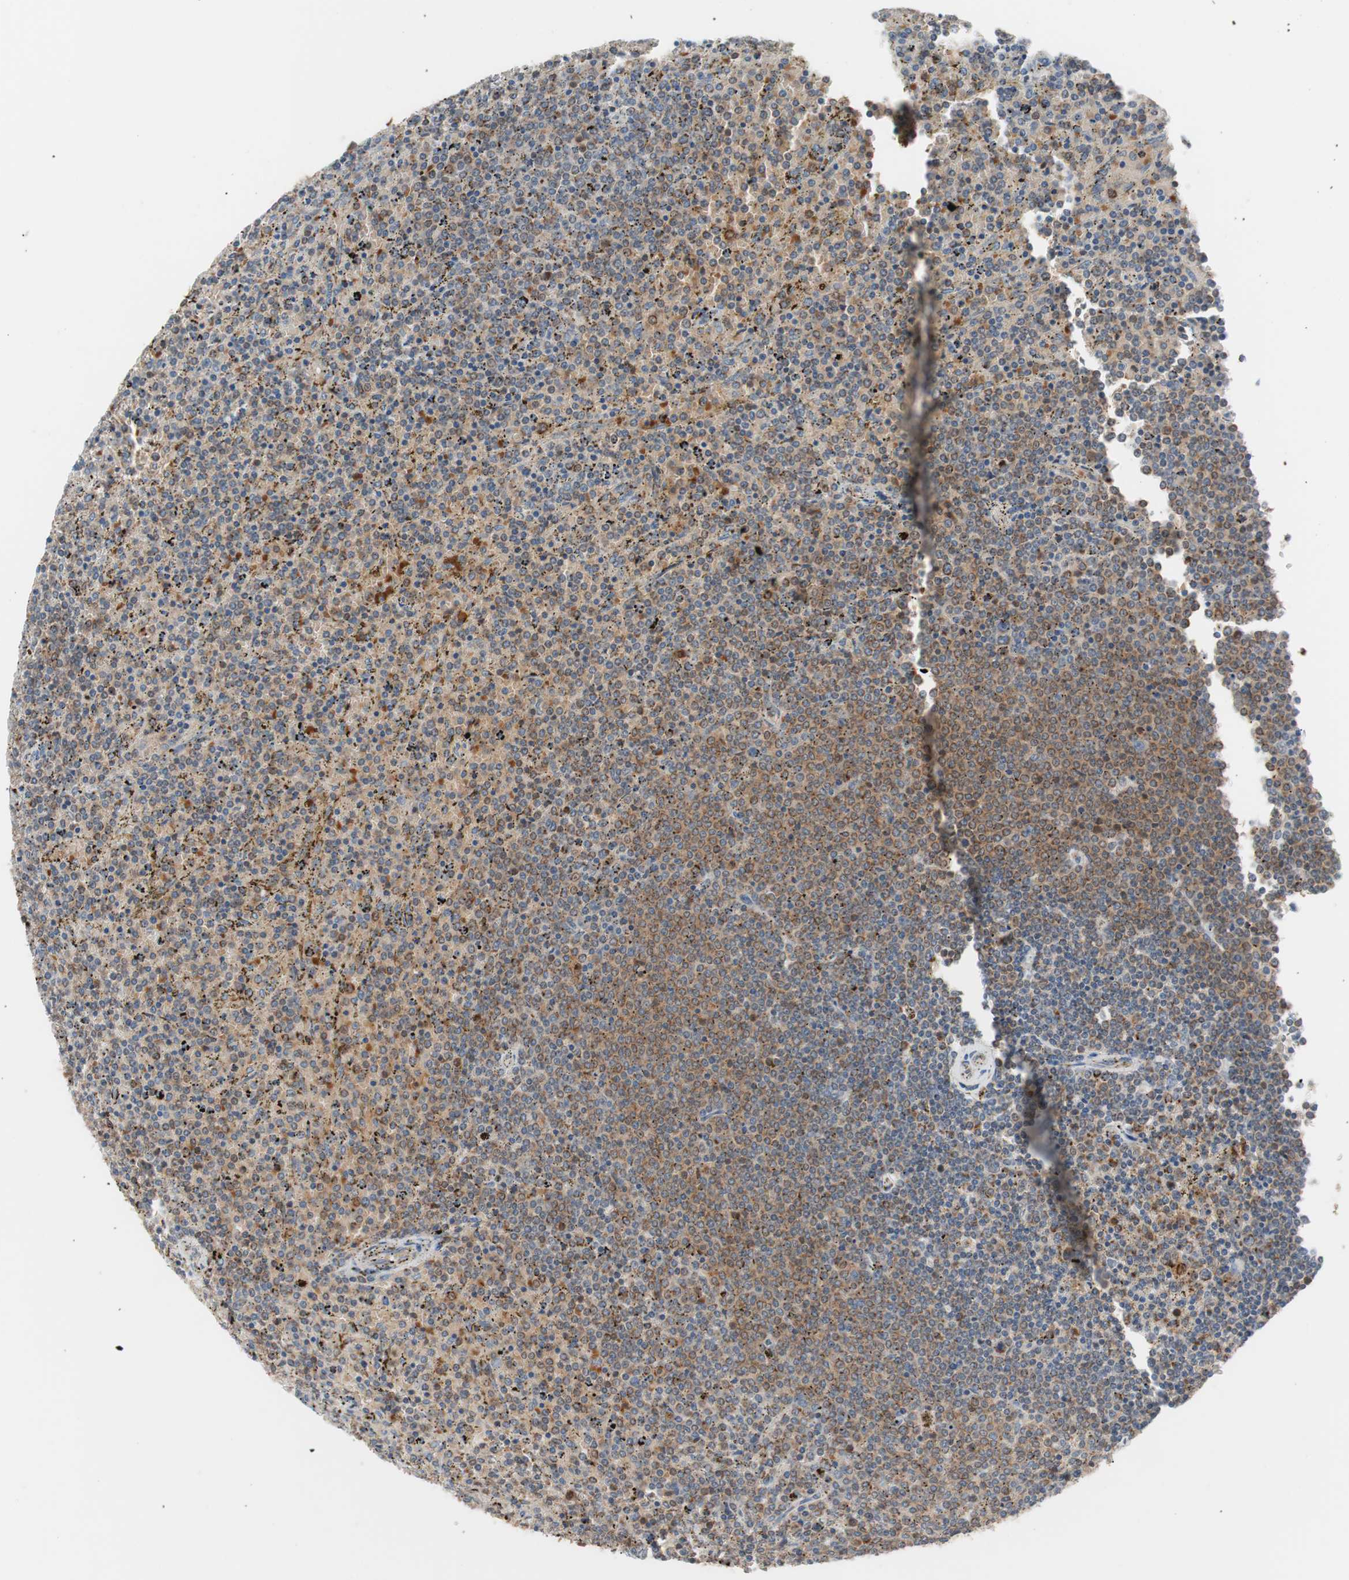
{"staining": {"intensity": "moderate", "quantity": ">75%", "location": "cytoplasmic/membranous"}, "tissue": "lymphoma", "cell_type": "Tumor cells", "image_type": "cancer", "snomed": [{"axis": "morphology", "description": "Malignant lymphoma, non-Hodgkin's type, Low grade"}, {"axis": "topography", "description": "Spleen"}], "caption": "A high-resolution photomicrograph shows immunohistochemistry (IHC) staining of low-grade malignant lymphoma, non-Hodgkin's type, which shows moderate cytoplasmic/membranous positivity in about >75% of tumor cells. (DAB (3,3'-diaminobenzidine) IHC, brown staining for protein, blue staining for nuclei).", "gene": "HMBS", "patient": {"sex": "female", "age": 77}}